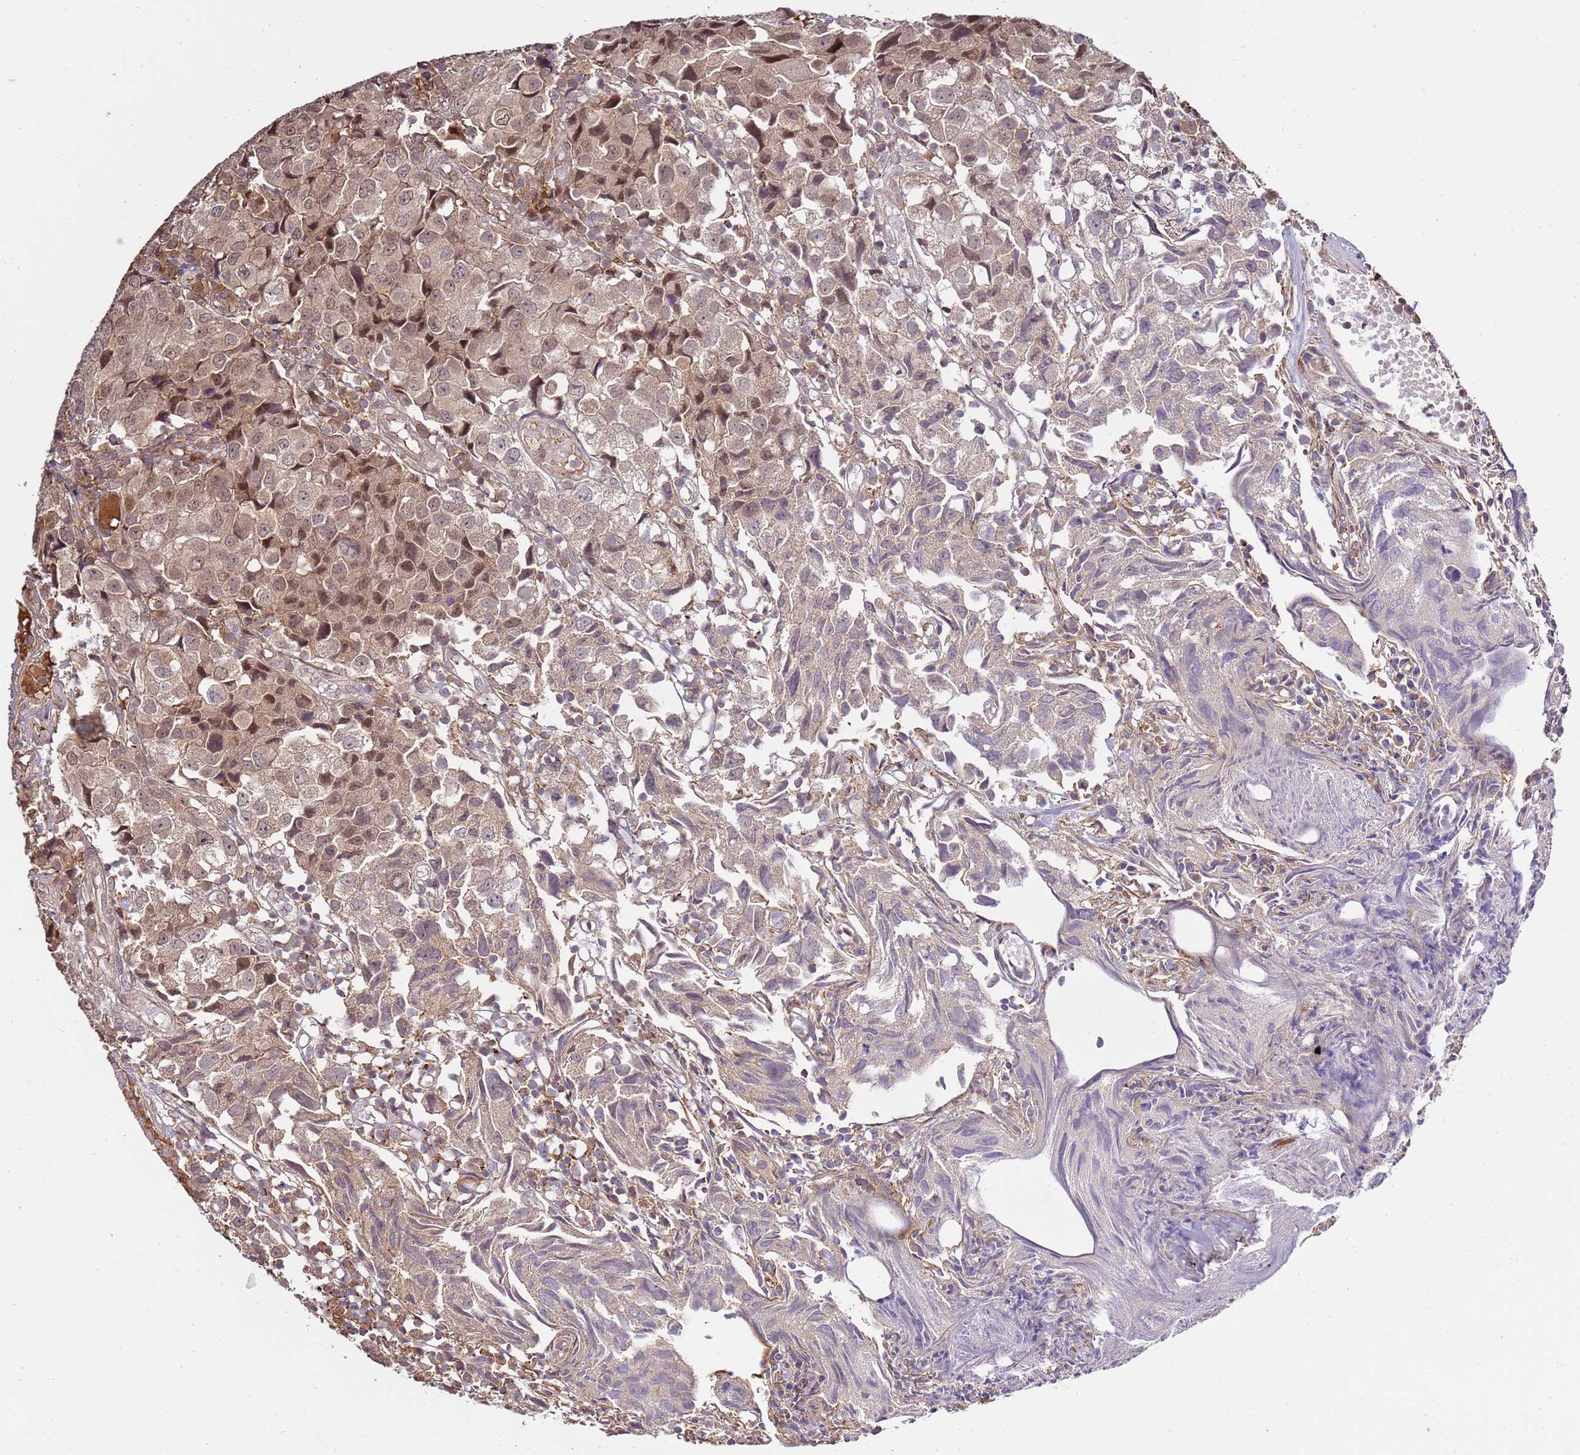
{"staining": {"intensity": "moderate", "quantity": "25%-75%", "location": "cytoplasmic/membranous,nuclear"}, "tissue": "urothelial cancer", "cell_type": "Tumor cells", "image_type": "cancer", "snomed": [{"axis": "morphology", "description": "Urothelial carcinoma, High grade"}, {"axis": "topography", "description": "Urinary bladder"}], "caption": "Protein expression analysis of high-grade urothelial carcinoma exhibits moderate cytoplasmic/membranous and nuclear positivity in about 25%-75% of tumor cells.", "gene": "ZNF624", "patient": {"sex": "female", "age": 75}}